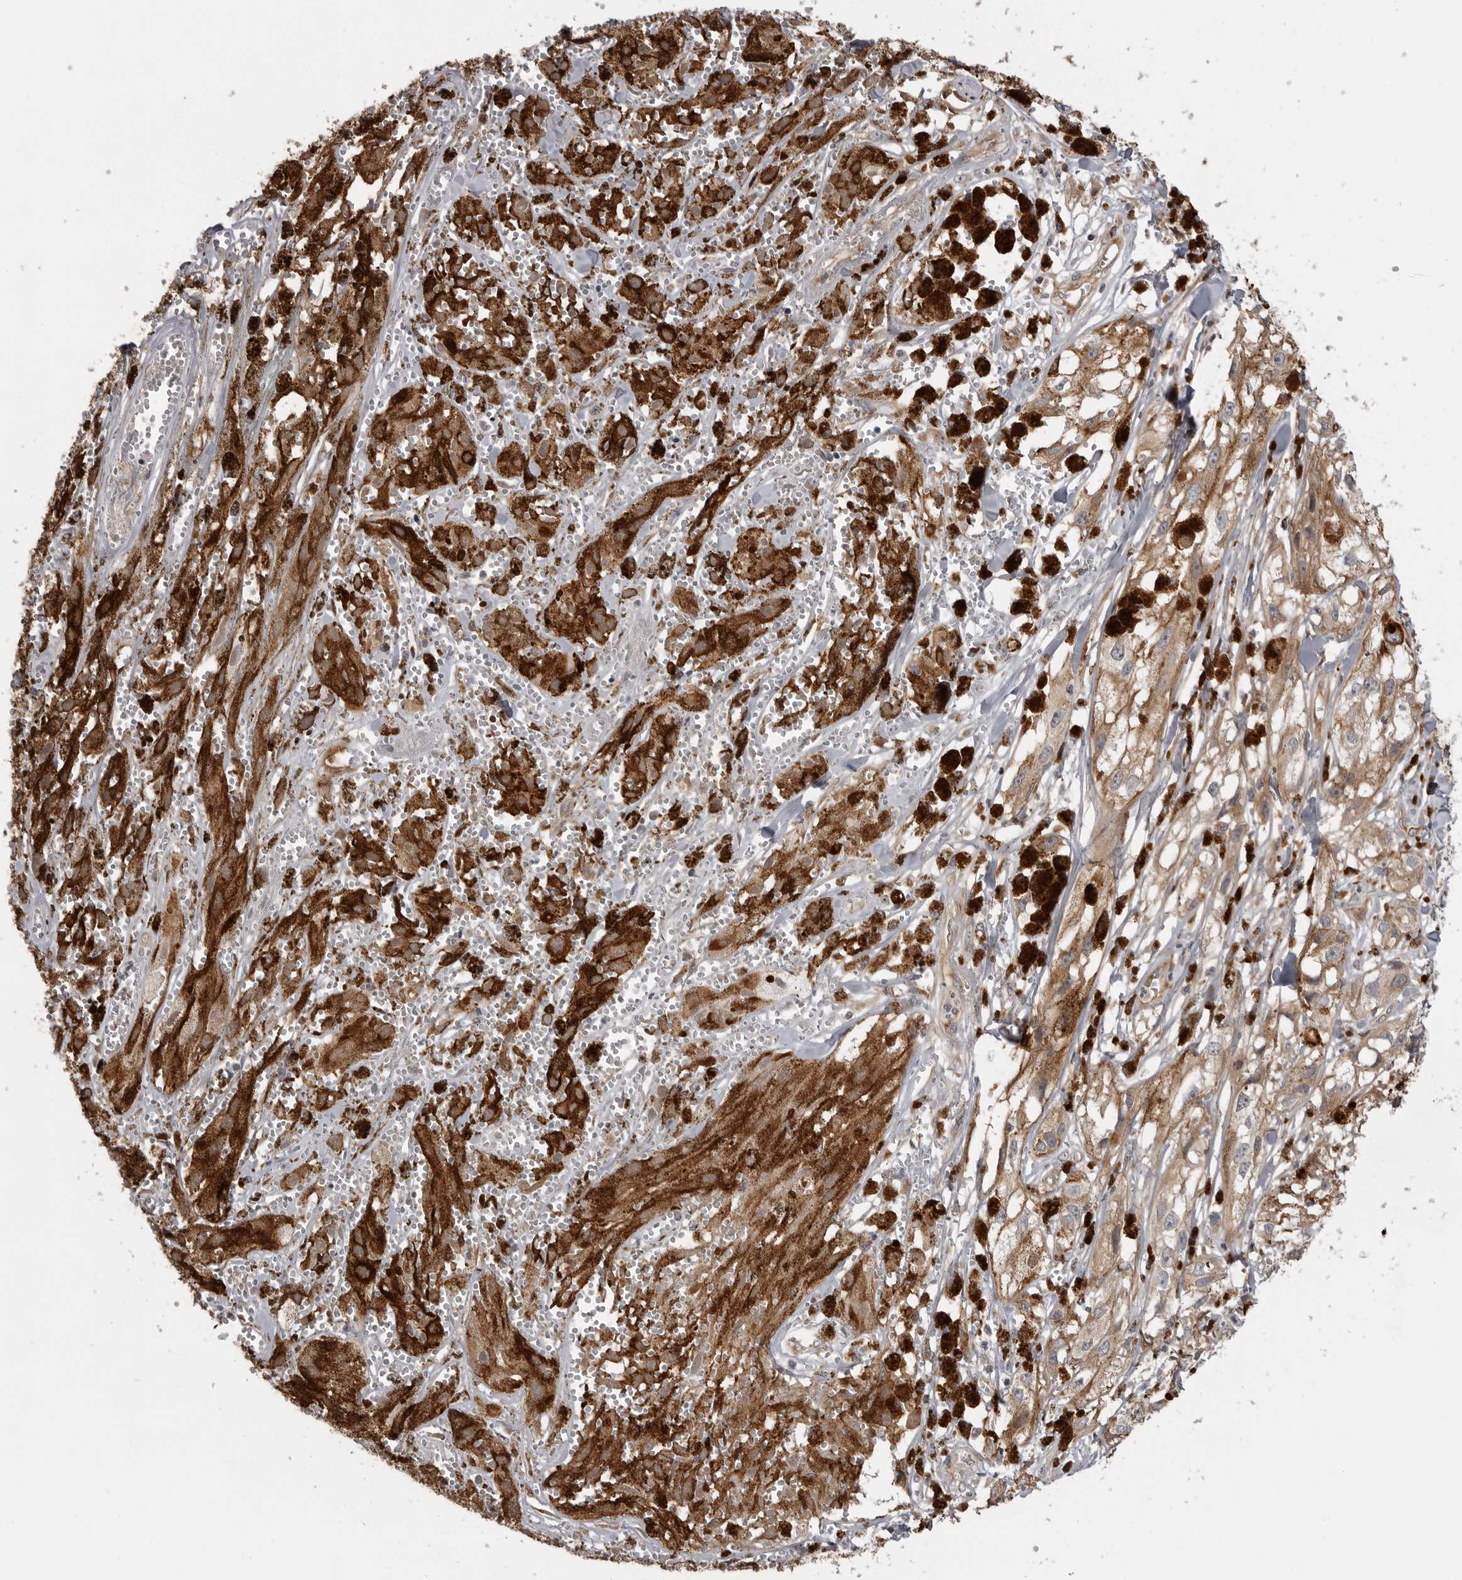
{"staining": {"intensity": "weak", "quantity": ">75%", "location": "cytoplasmic/membranous"}, "tissue": "melanoma", "cell_type": "Tumor cells", "image_type": "cancer", "snomed": [{"axis": "morphology", "description": "Malignant melanoma, NOS"}, {"axis": "topography", "description": "Skin"}], "caption": "Tumor cells demonstrate weak cytoplasmic/membranous positivity in approximately >75% of cells in melanoma.", "gene": "LRRC45", "patient": {"sex": "male", "age": 88}}